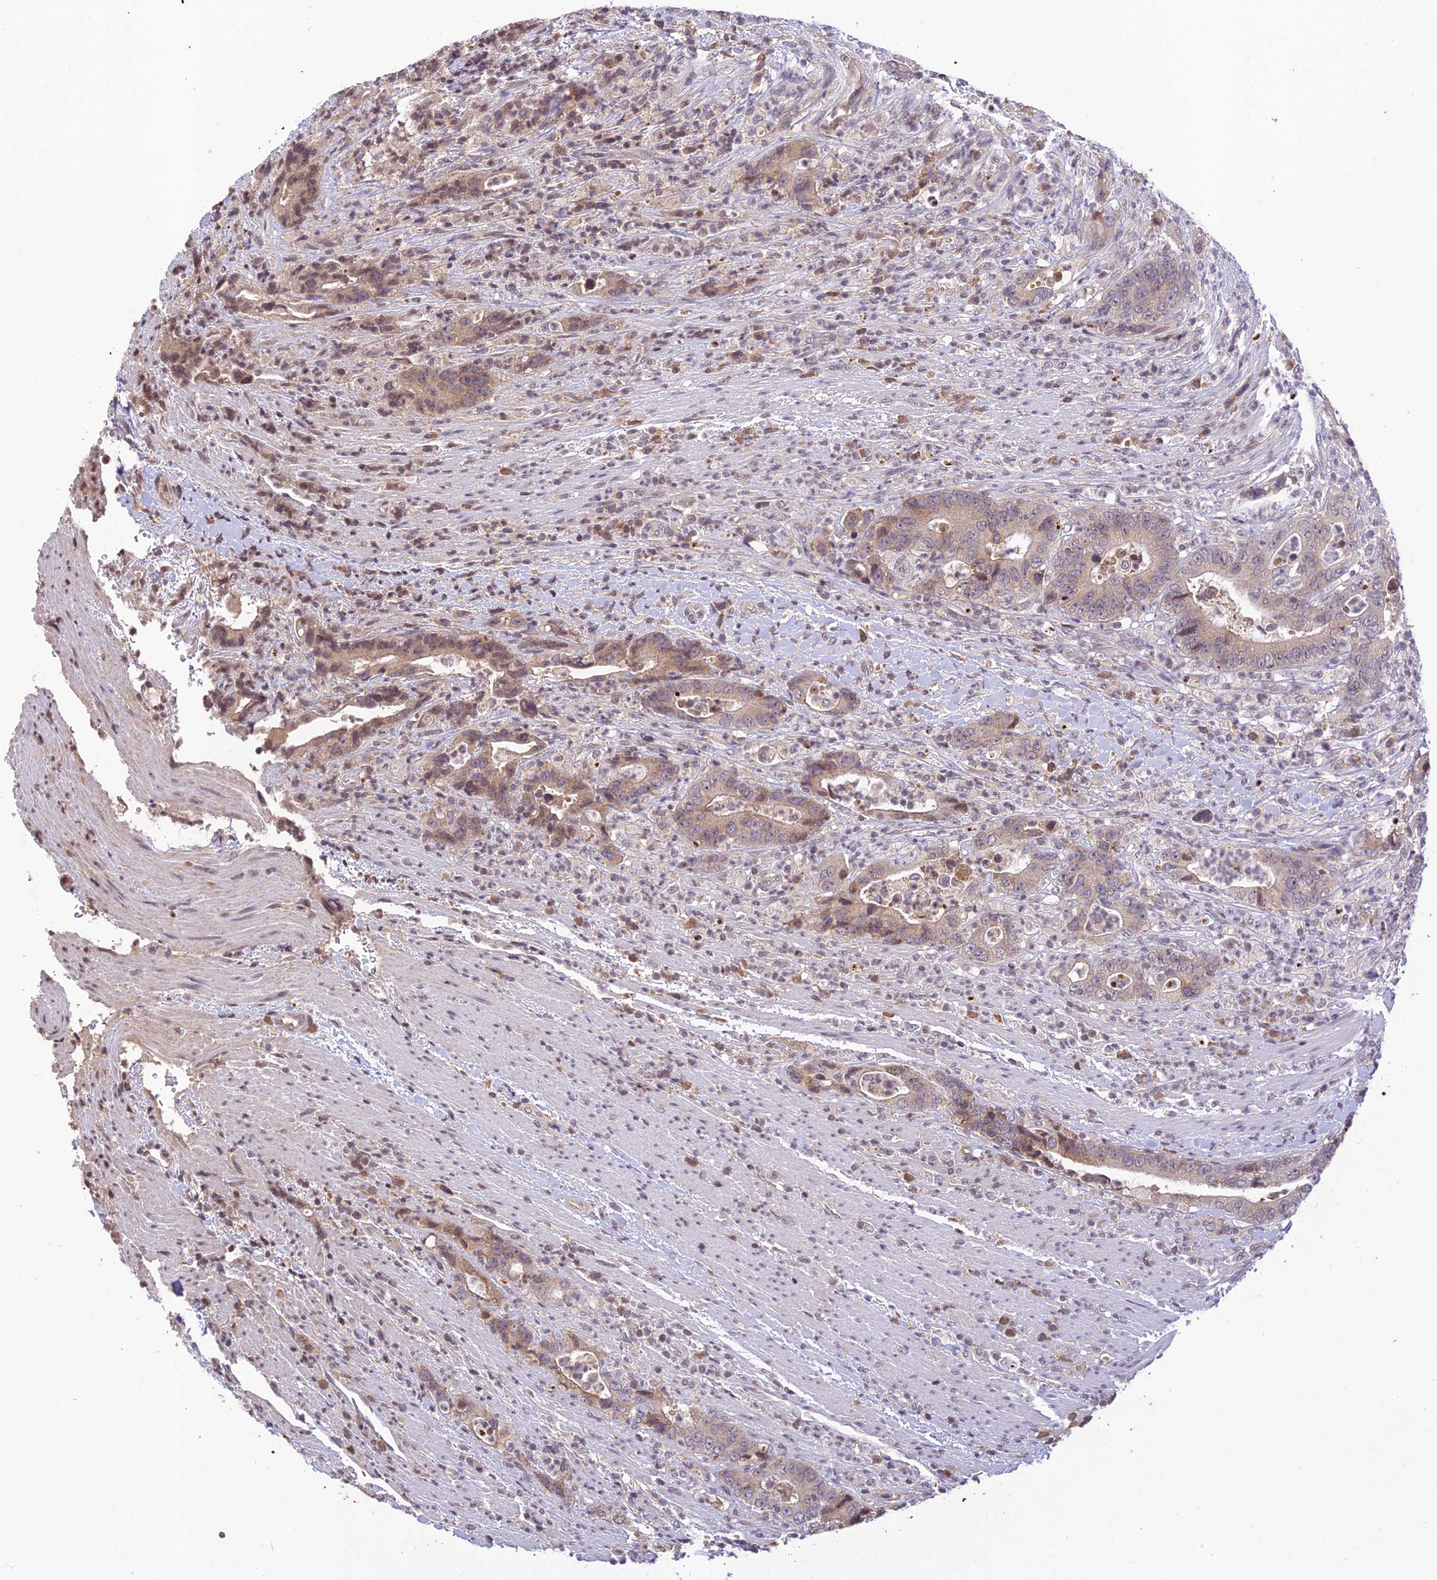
{"staining": {"intensity": "weak", "quantity": "25%-75%", "location": "cytoplasmic/membranous"}, "tissue": "colorectal cancer", "cell_type": "Tumor cells", "image_type": "cancer", "snomed": [{"axis": "morphology", "description": "Adenocarcinoma, NOS"}, {"axis": "topography", "description": "Colon"}], "caption": "Tumor cells exhibit low levels of weak cytoplasmic/membranous expression in approximately 25%-75% of cells in human colorectal cancer (adenocarcinoma). The staining is performed using DAB brown chromogen to label protein expression. The nuclei are counter-stained blue using hematoxylin.", "gene": "TEKT1", "patient": {"sex": "female", "age": 75}}